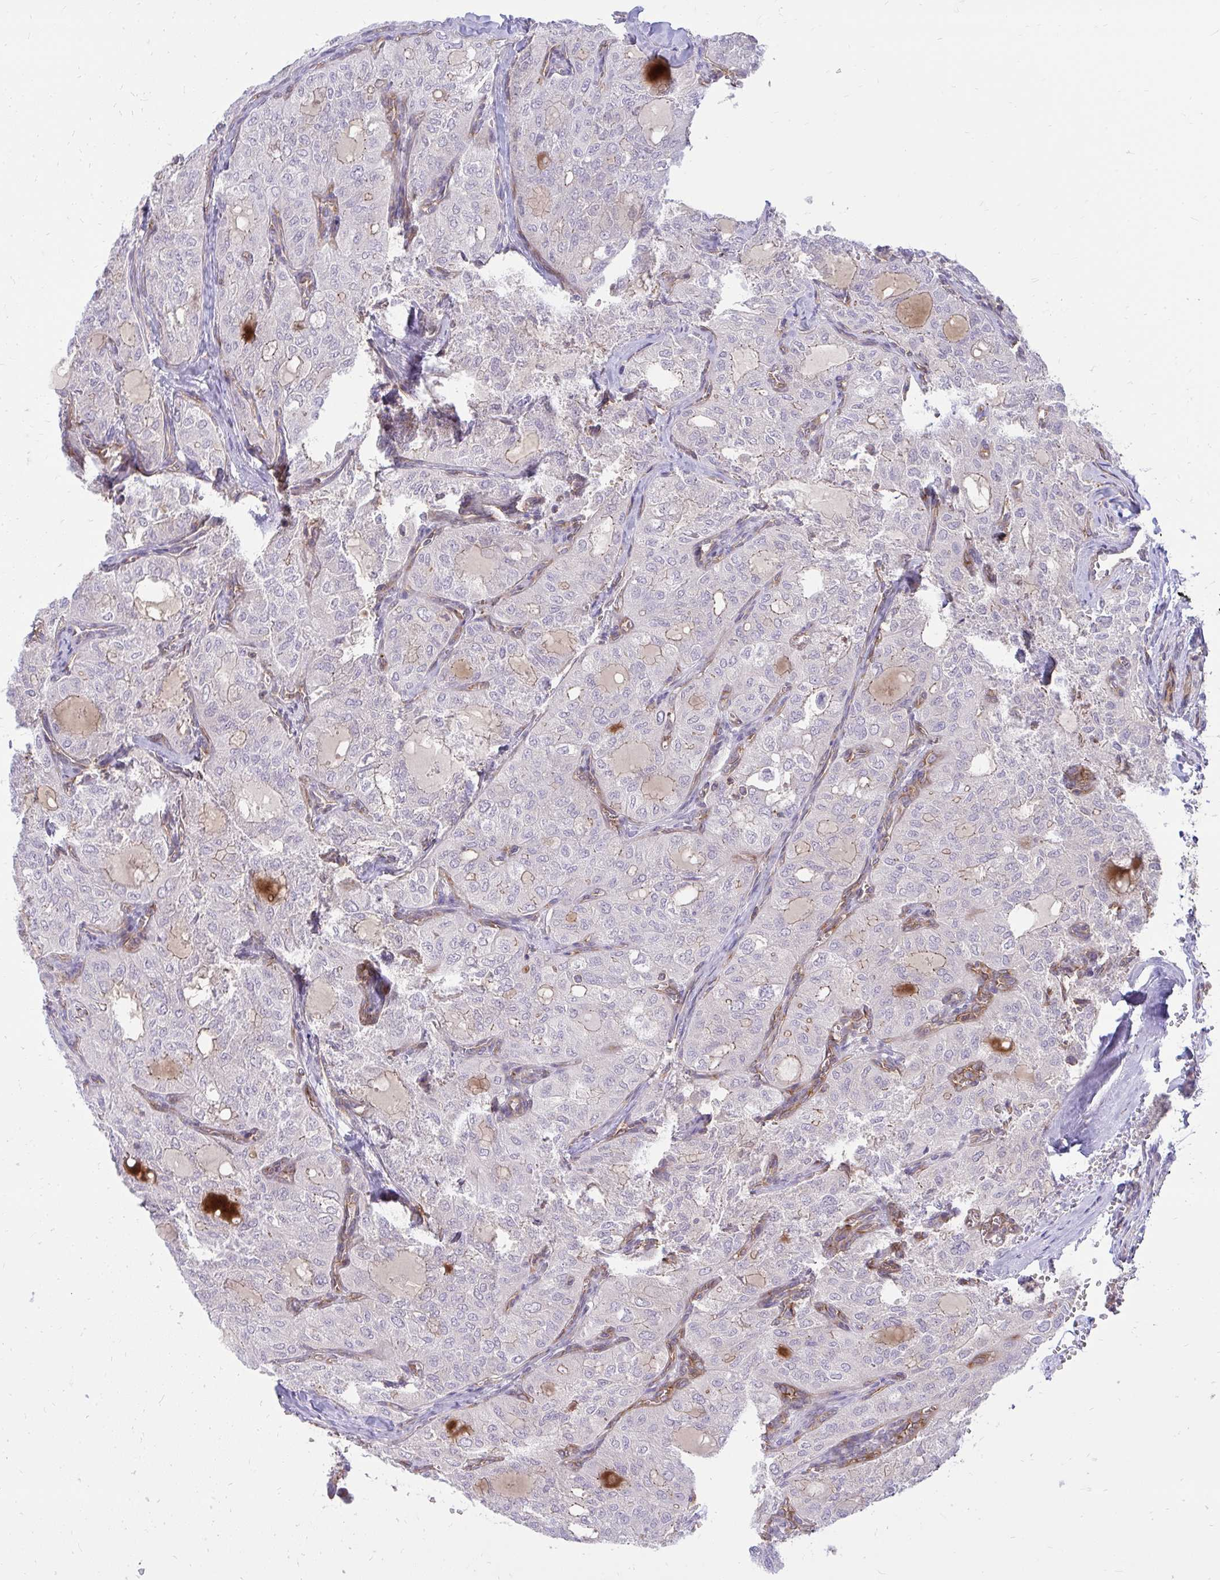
{"staining": {"intensity": "negative", "quantity": "none", "location": "none"}, "tissue": "thyroid cancer", "cell_type": "Tumor cells", "image_type": "cancer", "snomed": [{"axis": "morphology", "description": "Follicular adenoma carcinoma, NOS"}, {"axis": "topography", "description": "Thyroid gland"}], "caption": "Immunohistochemistry micrograph of neoplastic tissue: thyroid cancer (follicular adenoma carcinoma) stained with DAB displays no significant protein positivity in tumor cells.", "gene": "ASAP1", "patient": {"sex": "male", "age": 75}}